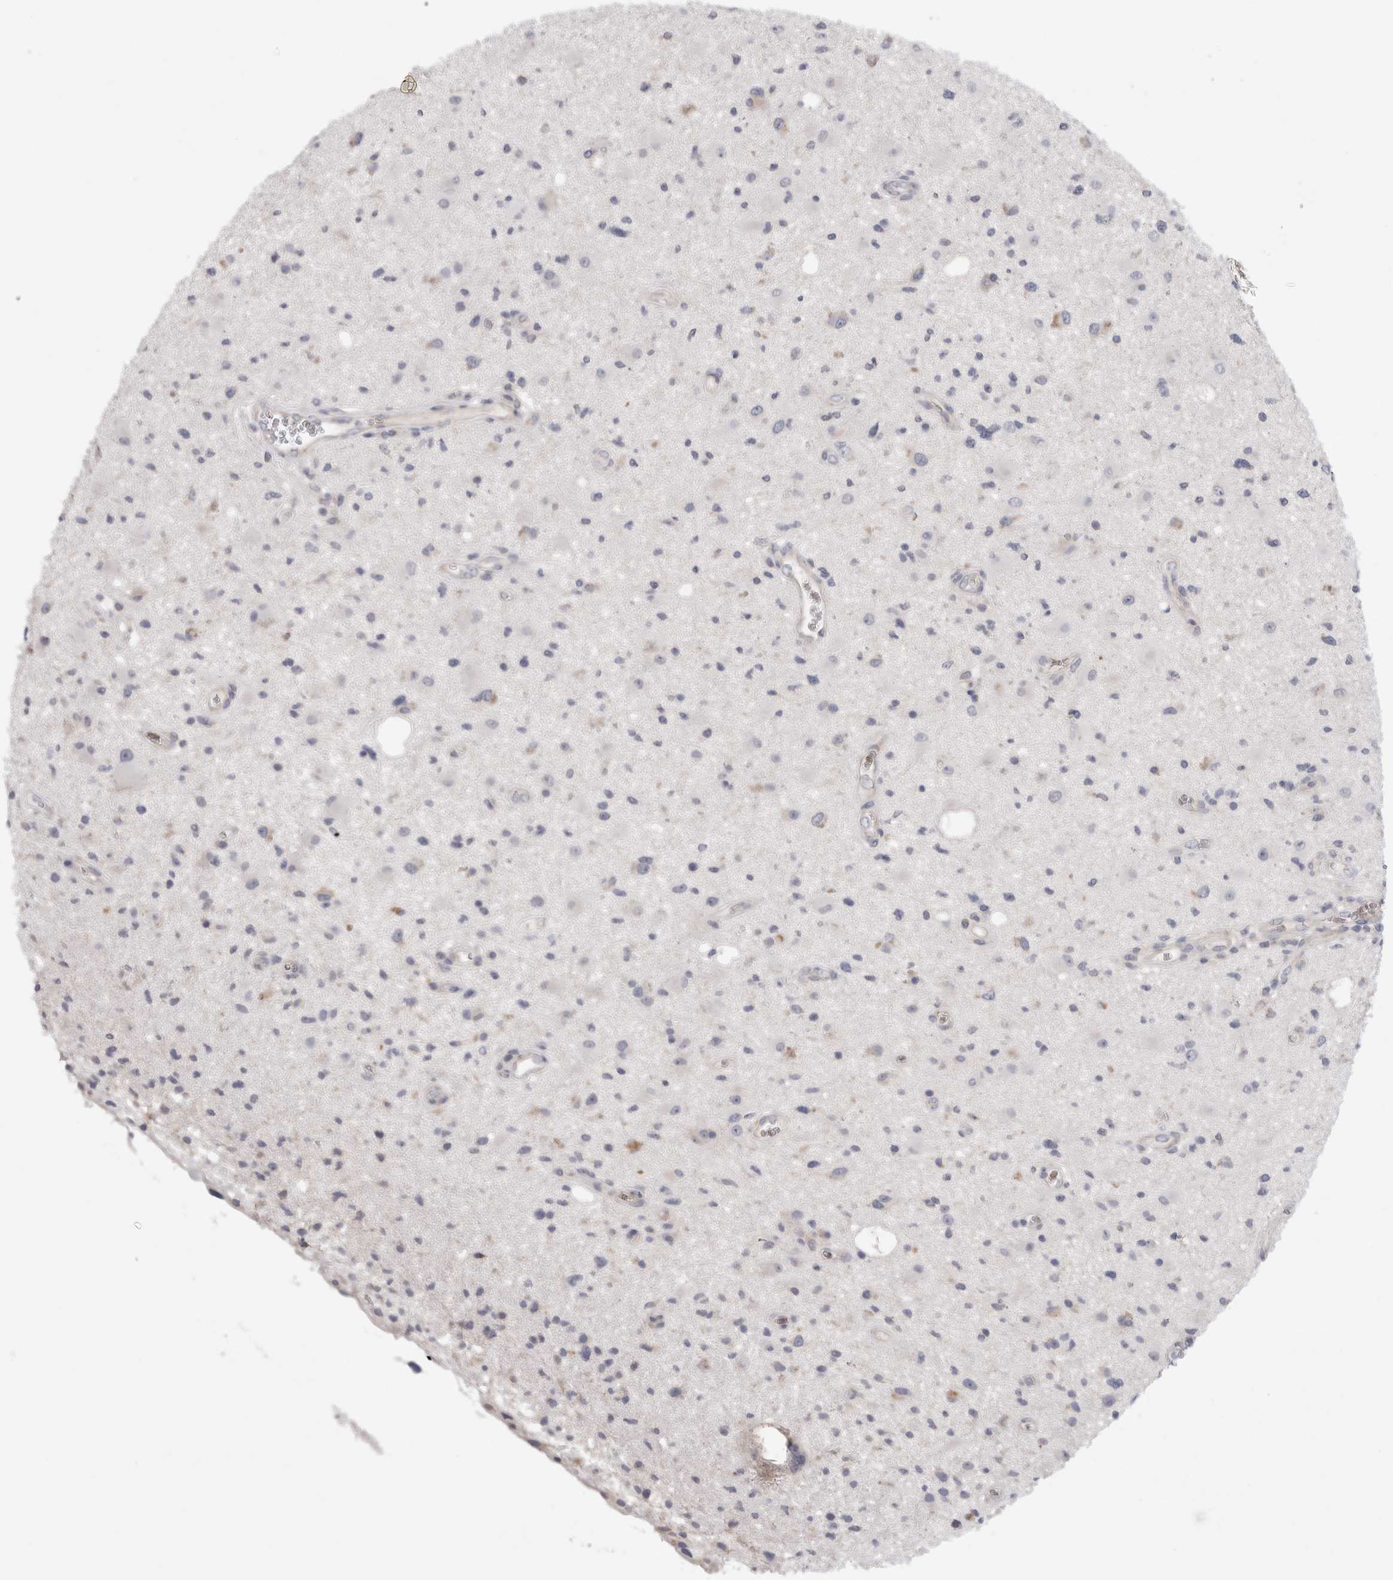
{"staining": {"intensity": "negative", "quantity": "none", "location": "none"}, "tissue": "glioma", "cell_type": "Tumor cells", "image_type": "cancer", "snomed": [{"axis": "morphology", "description": "Glioma, malignant, High grade"}, {"axis": "topography", "description": "Brain"}], "caption": "Immunohistochemistry (IHC) of human high-grade glioma (malignant) shows no expression in tumor cells.", "gene": "GAA", "patient": {"sex": "male", "age": 33}}